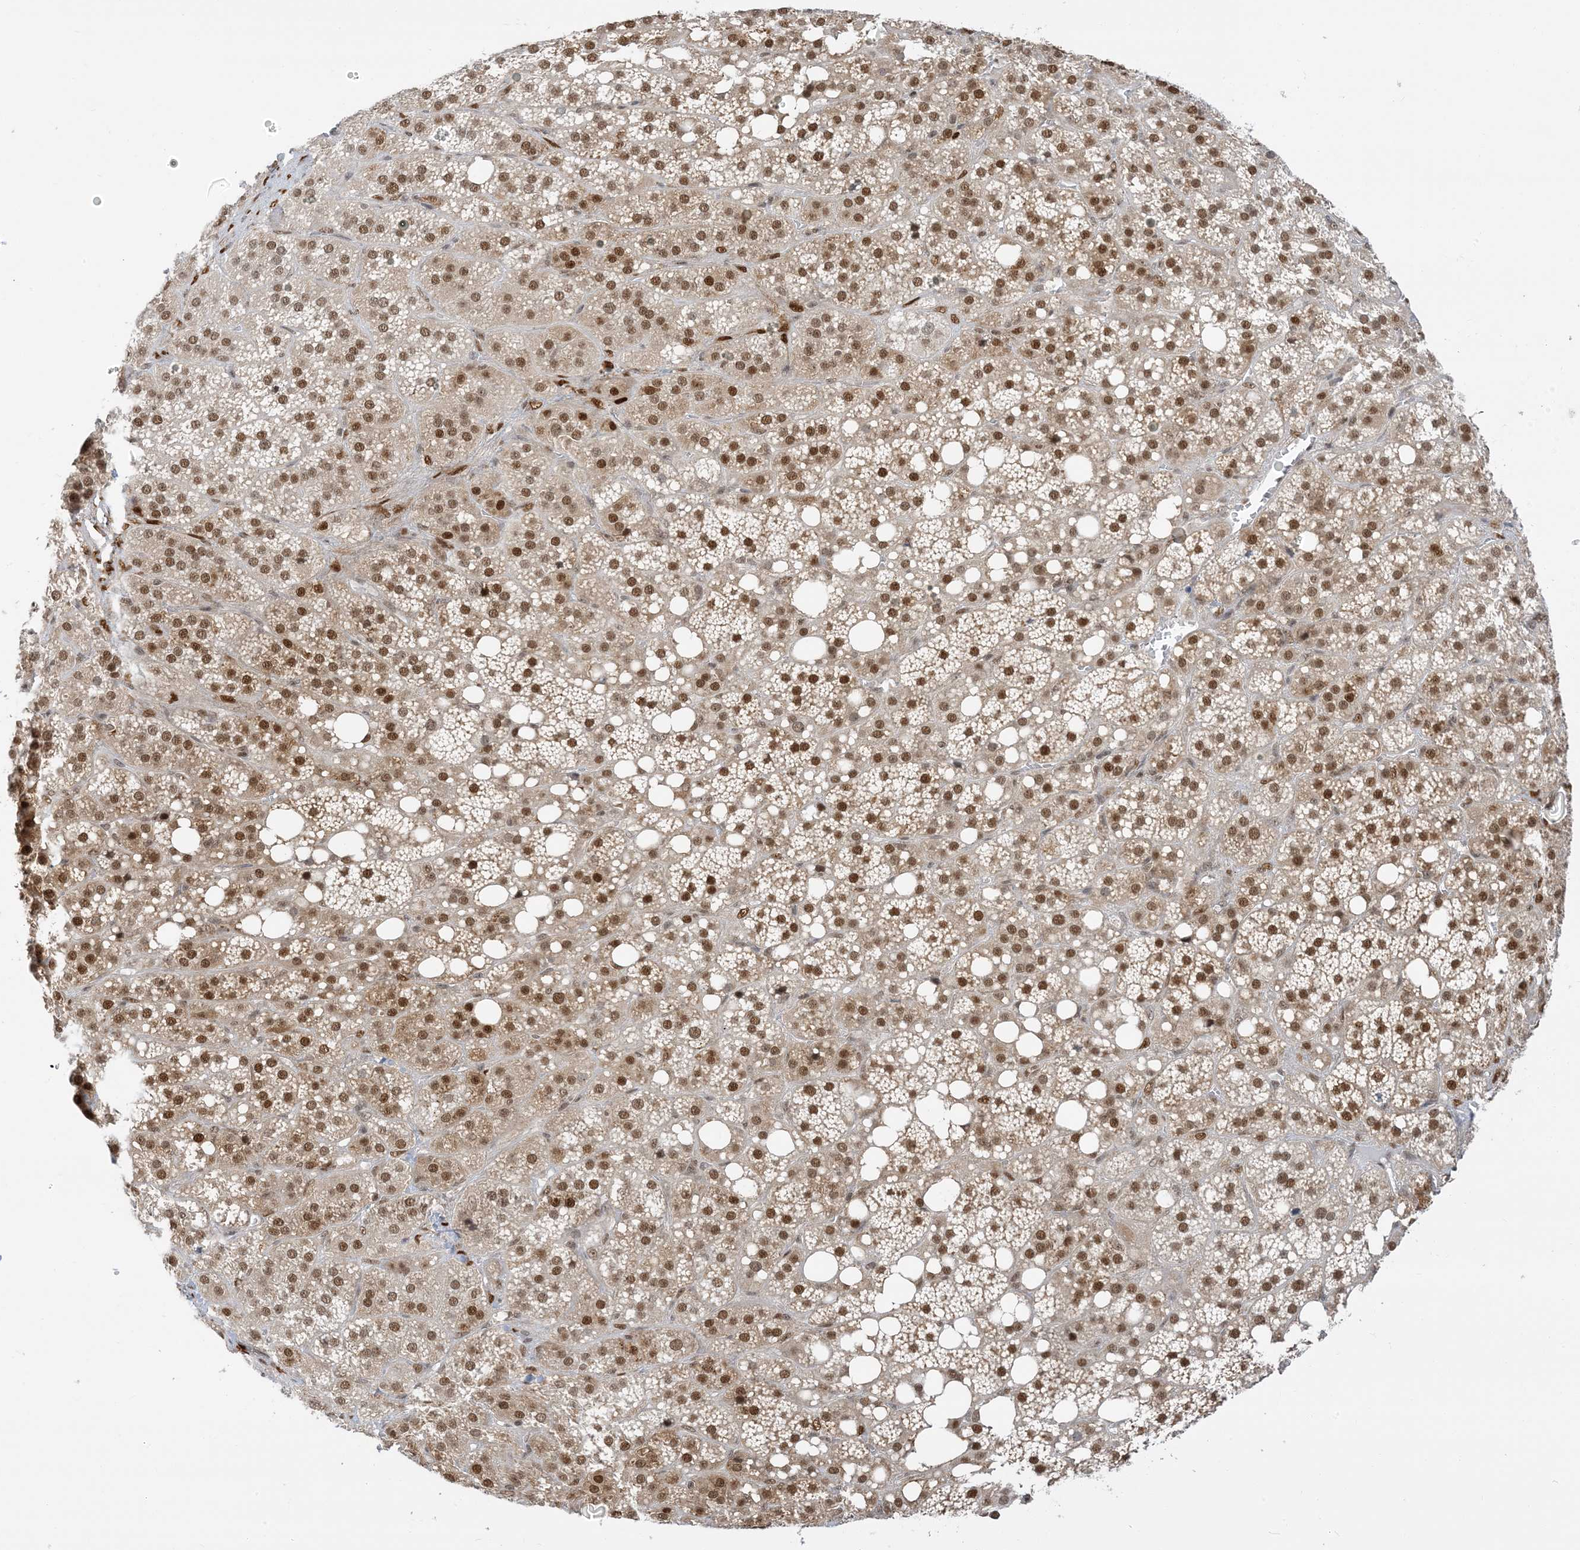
{"staining": {"intensity": "moderate", "quantity": ">75%", "location": "cytoplasmic/membranous,nuclear"}, "tissue": "adrenal gland", "cell_type": "Glandular cells", "image_type": "normal", "snomed": [{"axis": "morphology", "description": "Normal tissue, NOS"}, {"axis": "topography", "description": "Adrenal gland"}], "caption": "IHC photomicrograph of unremarkable human adrenal gland stained for a protein (brown), which reveals medium levels of moderate cytoplasmic/membranous,nuclear positivity in approximately >75% of glandular cells.", "gene": "ZNF740", "patient": {"sex": "female", "age": 59}}